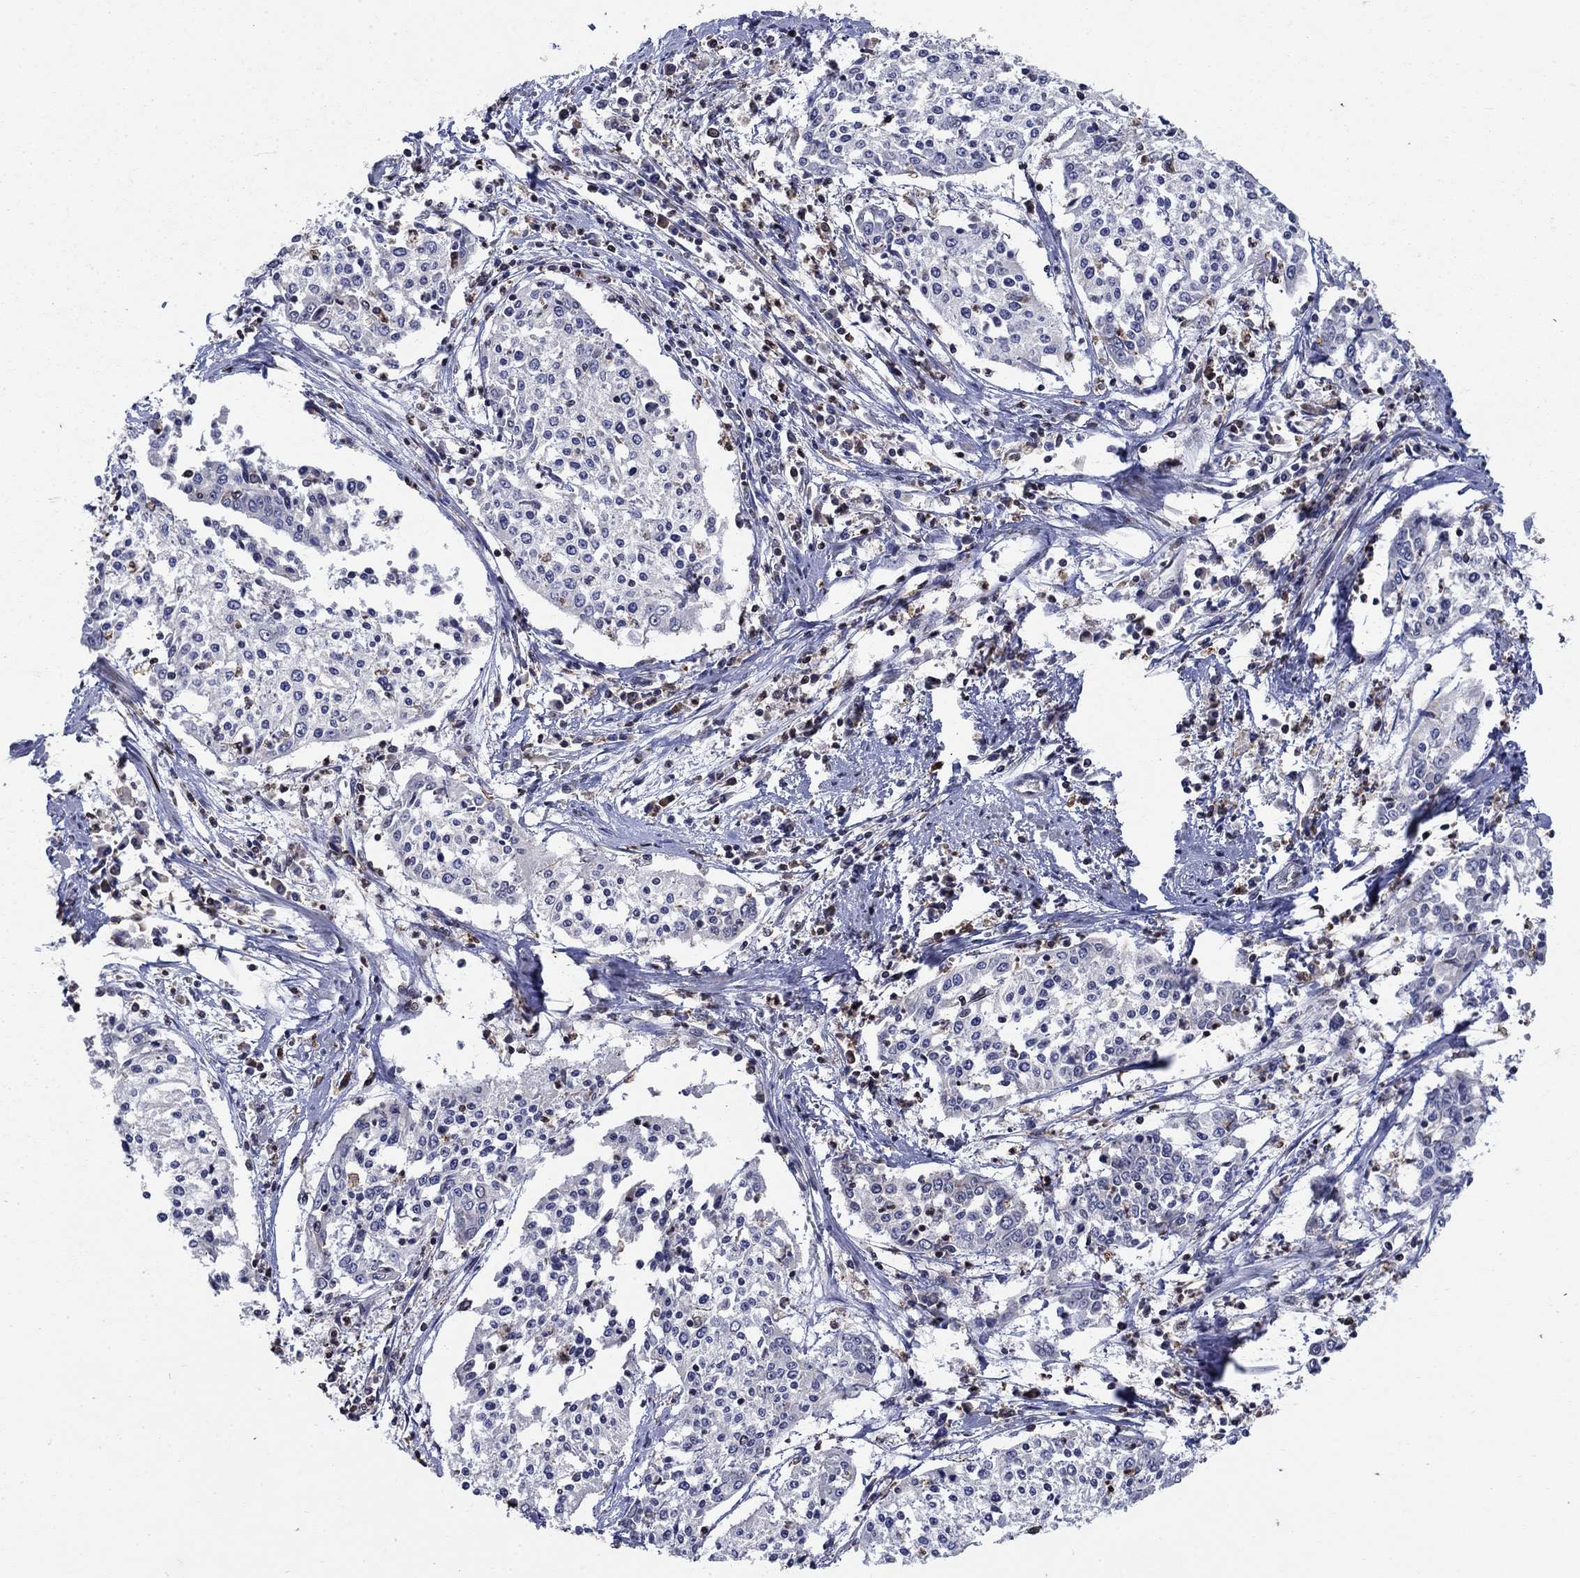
{"staining": {"intensity": "negative", "quantity": "none", "location": "none"}, "tissue": "cervical cancer", "cell_type": "Tumor cells", "image_type": "cancer", "snomed": [{"axis": "morphology", "description": "Squamous cell carcinoma, NOS"}, {"axis": "topography", "description": "Cervix"}], "caption": "DAB (3,3'-diaminobenzidine) immunohistochemical staining of cervical squamous cell carcinoma reveals no significant positivity in tumor cells. Nuclei are stained in blue.", "gene": "DHRS7", "patient": {"sex": "female", "age": 41}}